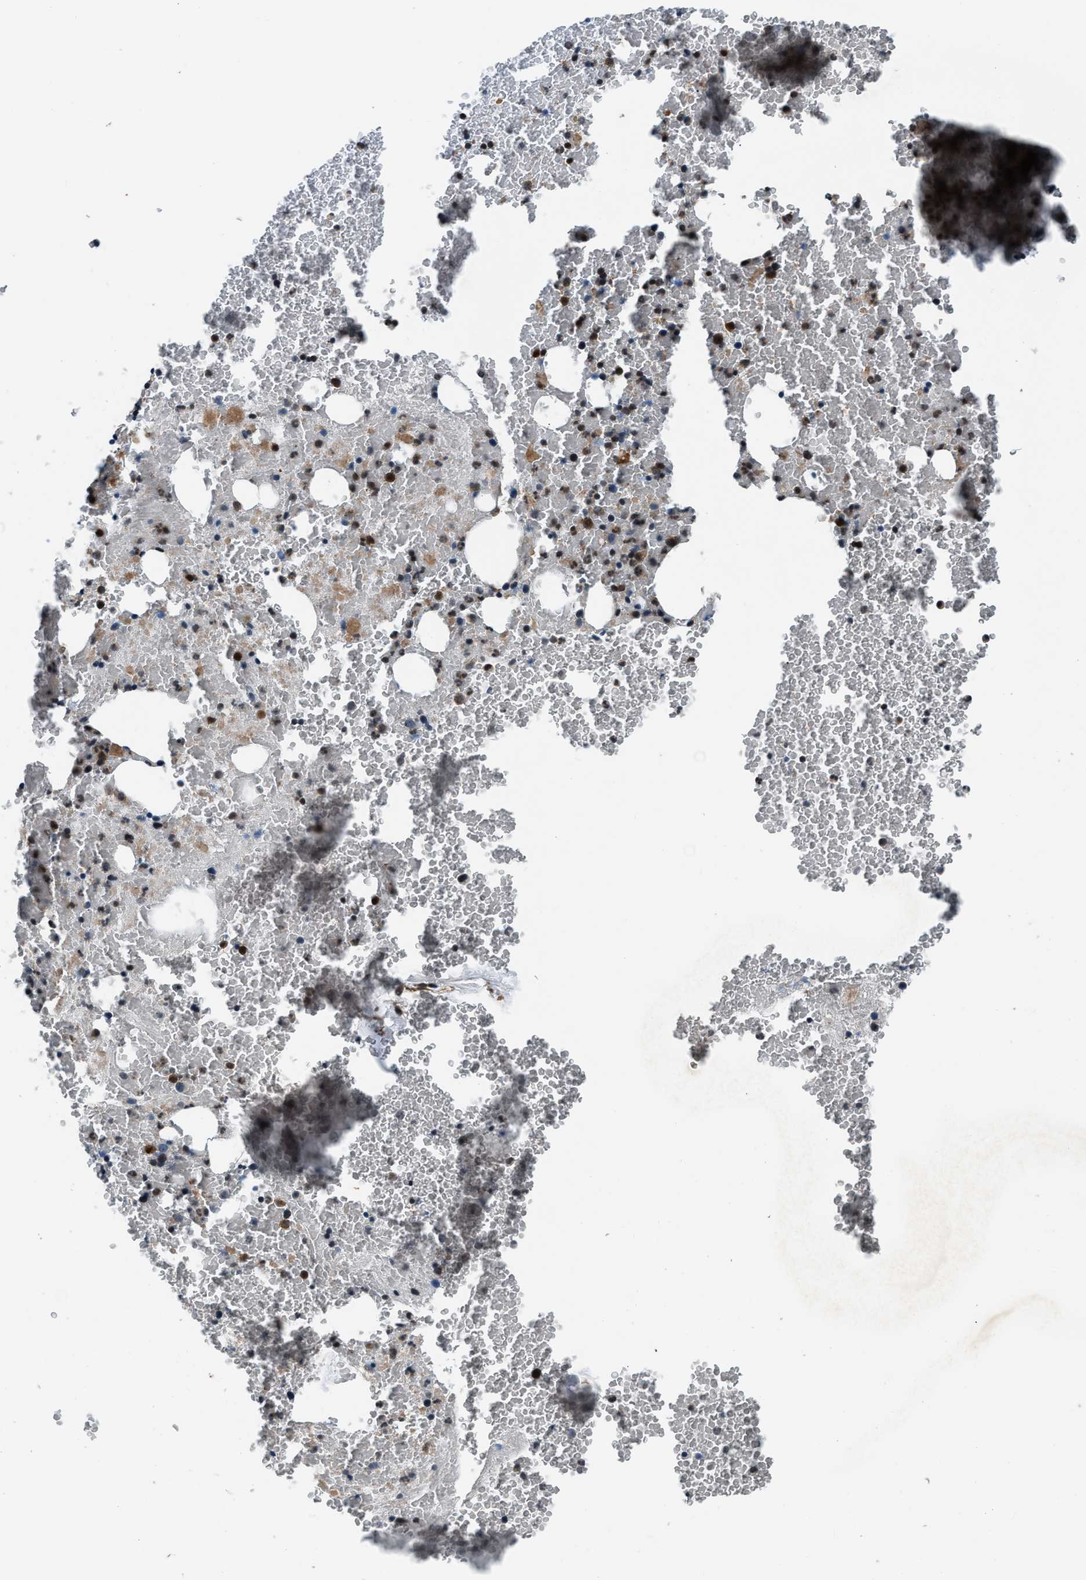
{"staining": {"intensity": "moderate", "quantity": ">75%", "location": "cytoplasmic/membranous,nuclear"}, "tissue": "bone marrow", "cell_type": "Hematopoietic cells", "image_type": "normal", "snomed": [{"axis": "morphology", "description": "Normal tissue, NOS"}, {"axis": "morphology", "description": "Inflammation, NOS"}, {"axis": "topography", "description": "Bone marrow"}], "caption": "Hematopoietic cells reveal moderate cytoplasmic/membranous,nuclear staining in approximately >75% of cells in unremarkable bone marrow.", "gene": "DYNC2I1", "patient": {"sex": "male", "age": 47}}